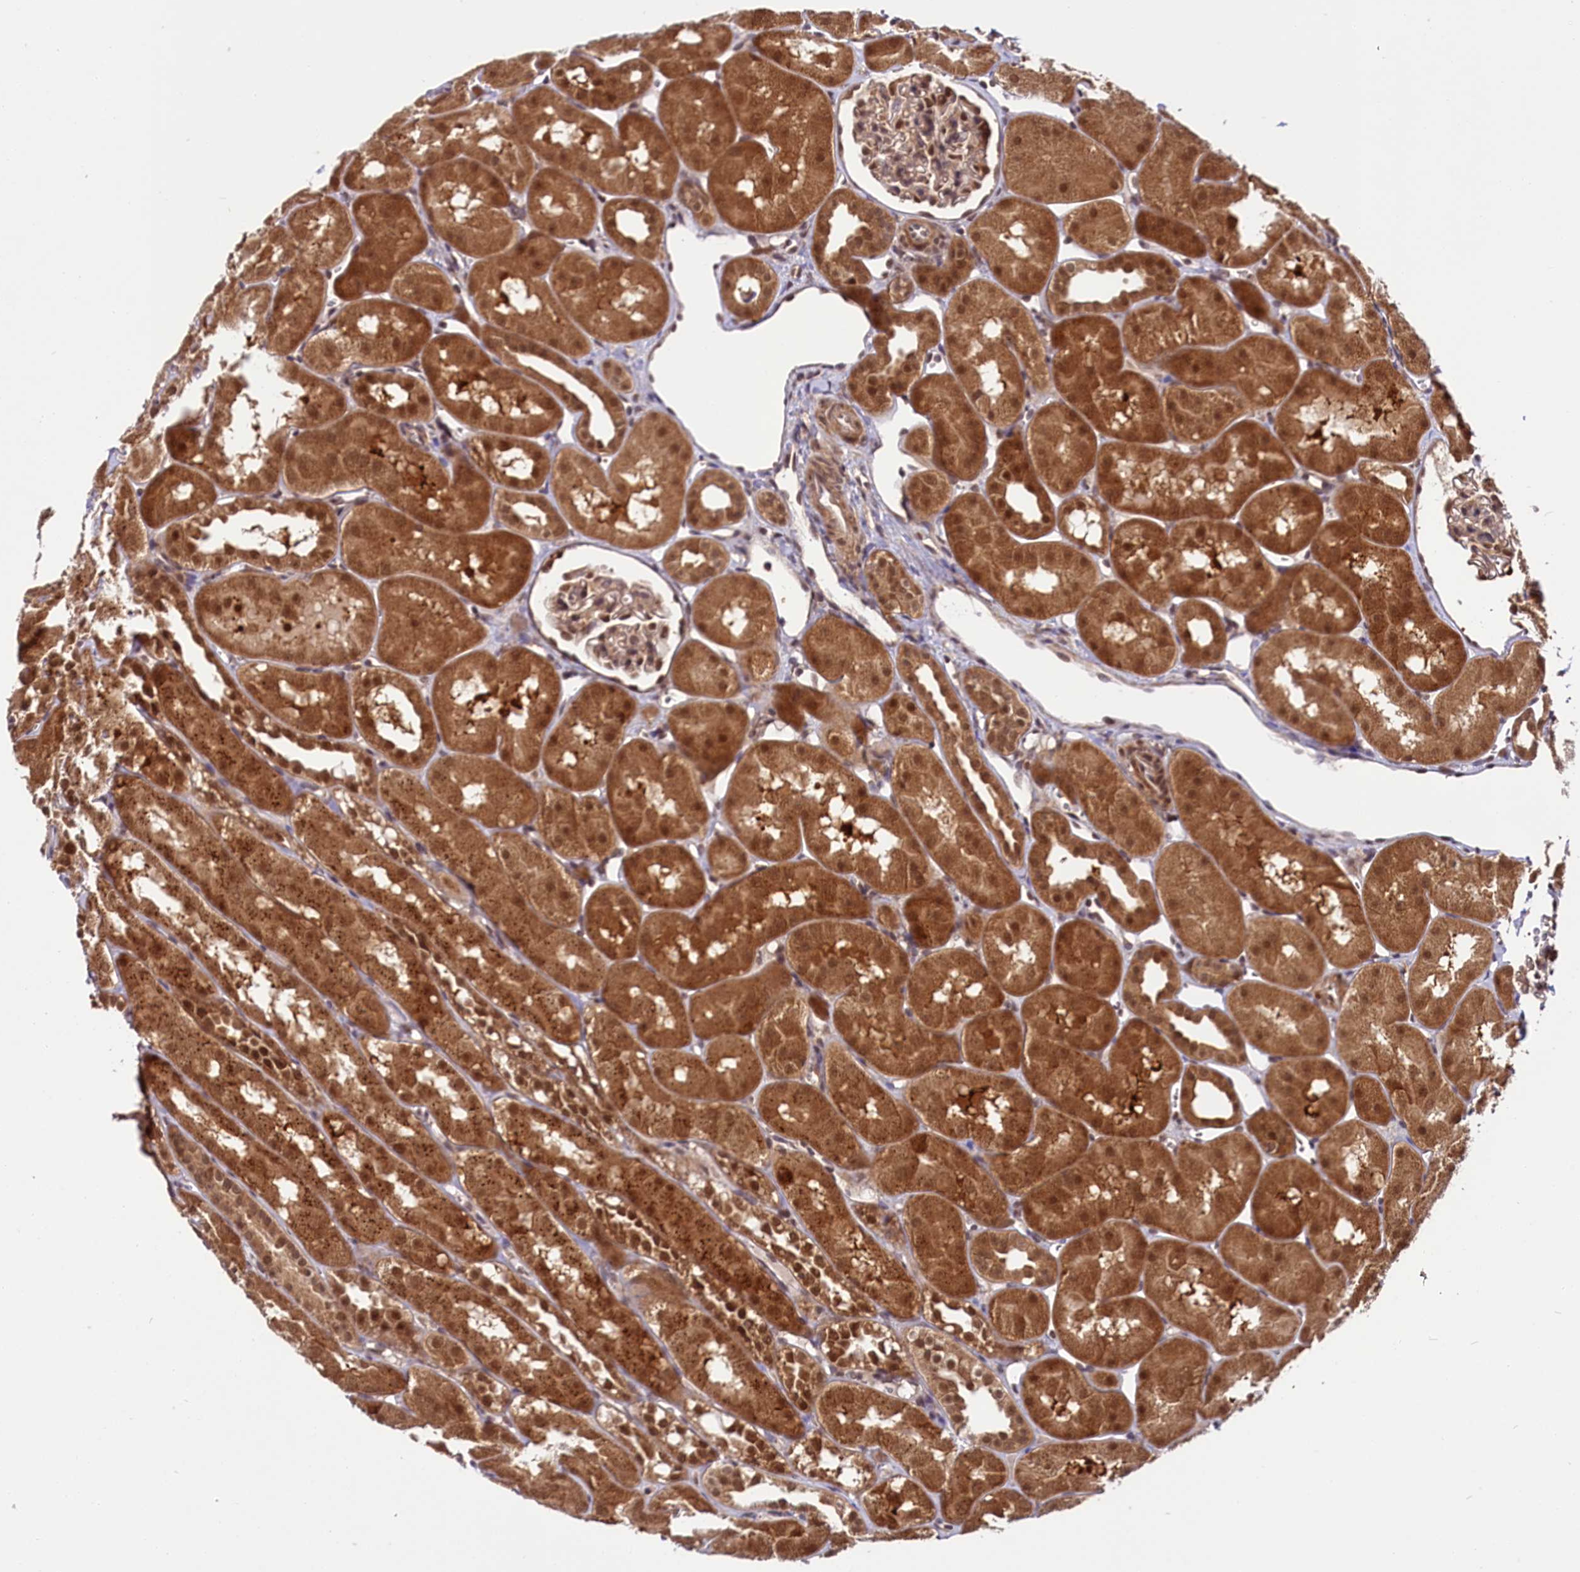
{"staining": {"intensity": "moderate", "quantity": ">75%", "location": "cytoplasmic/membranous,nuclear"}, "tissue": "kidney", "cell_type": "Cells in glomeruli", "image_type": "normal", "snomed": [{"axis": "morphology", "description": "Normal tissue, NOS"}, {"axis": "topography", "description": "Kidney"}, {"axis": "topography", "description": "Urinary bladder"}], "caption": "Moderate cytoplasmic/membranous,nuclear expression for a protein is present in about >75% of cells in glomeruli of unremarkable kidney using IHC.", "gene": "UBE3A", "patient": {"sex": "male", "age": 16}}